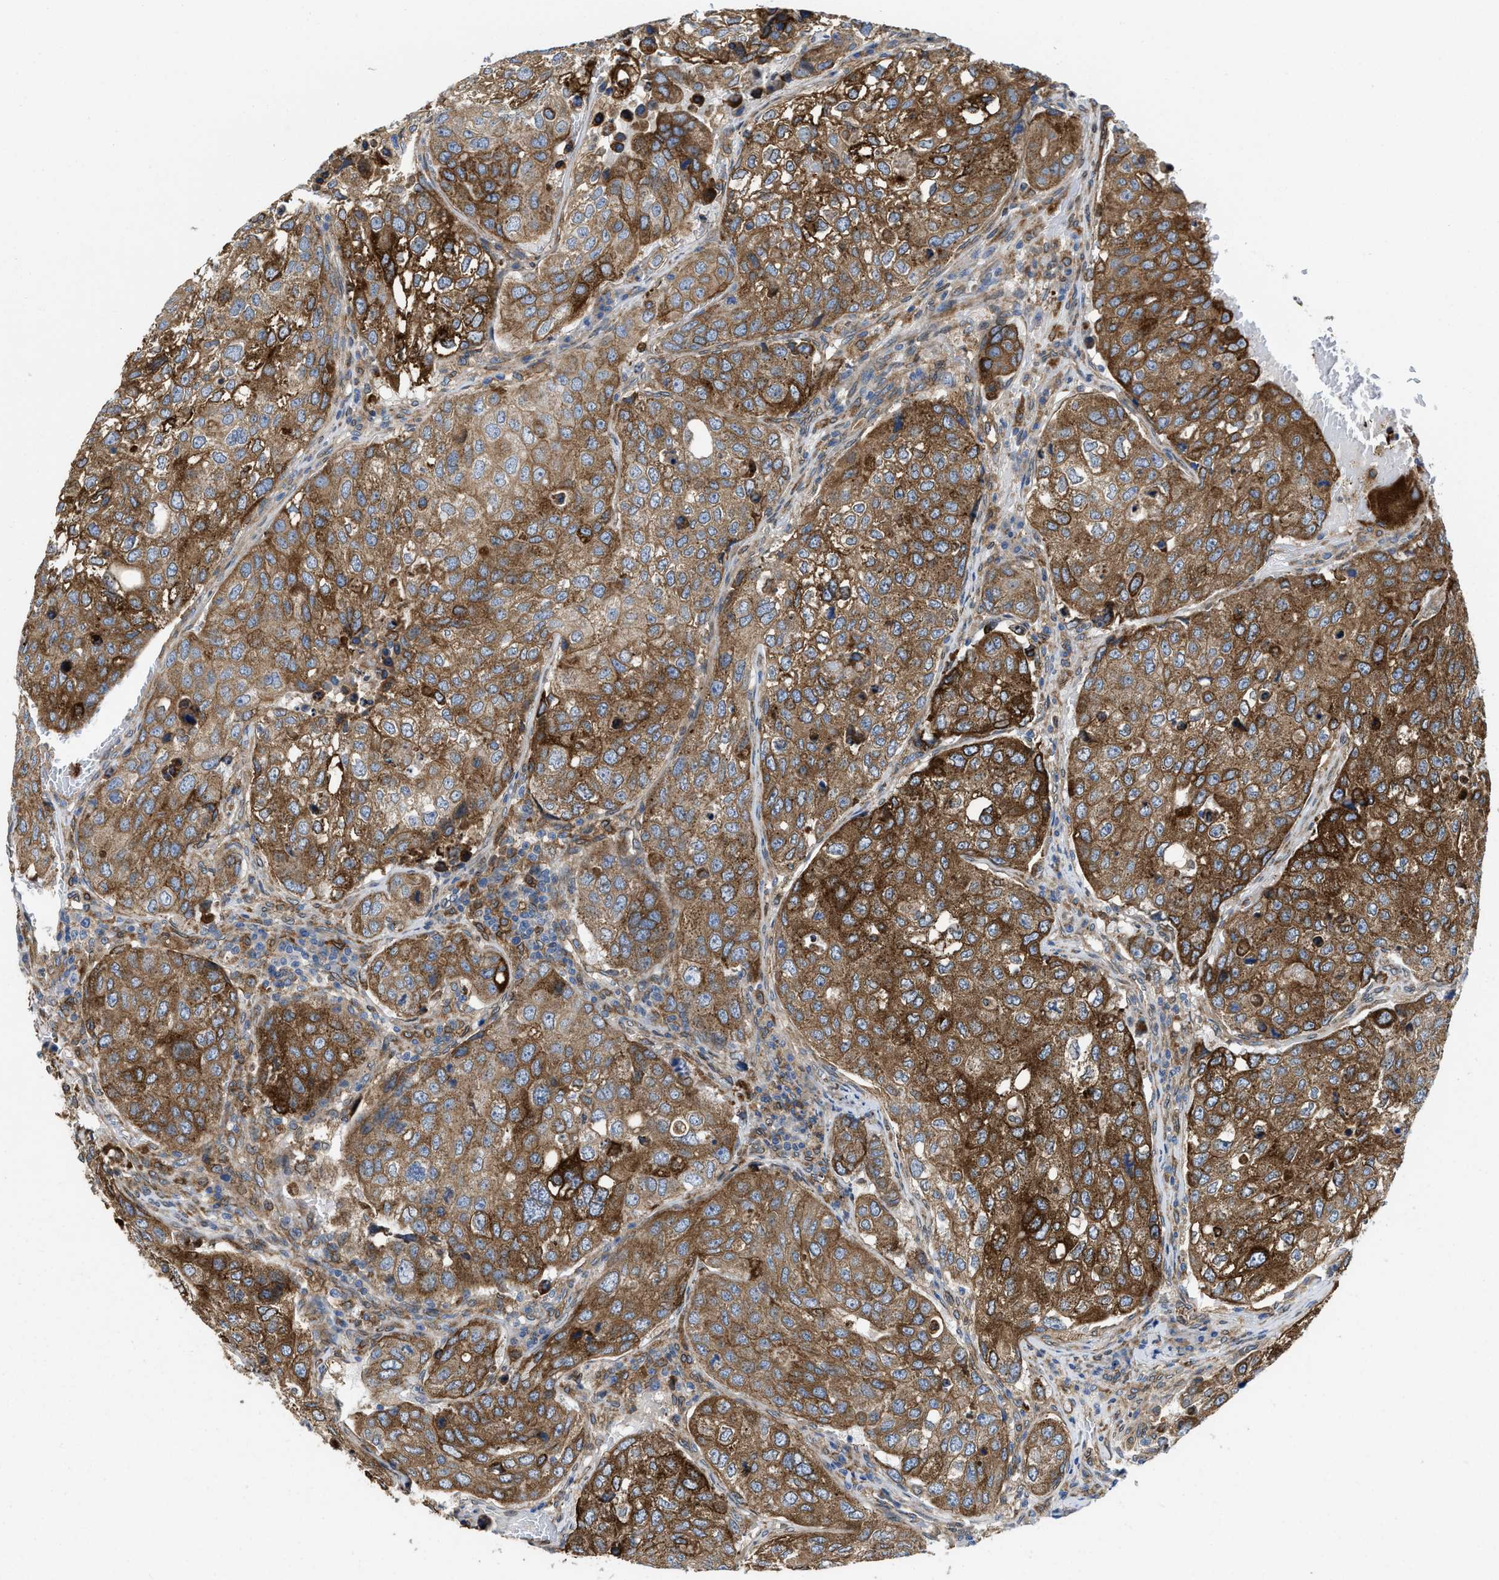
{"staining": {"intensity": "strong", "quantity": ">75%", "location": "cytoplasmic/membranous"}, "tissue": "urothelial cancer", "cell_type": "Tumor cells", "image_type": "cancer", "snomed": [{"axis": "morphology", "description": "Urothelial carcinoma, High grade"}, {"axis": "topography", "description": "Lymph node"}, {"axis": "topography", "description": "Urinary bladder"}], "caption": "A micrograph of high-grade urothelial carcinoma stained for a protein demonstrates strong cytoplasmic/membranous brown staining in tumor cells.", "gene": "ERLIN2", "patient": {"sex": "male", "age": 51}}